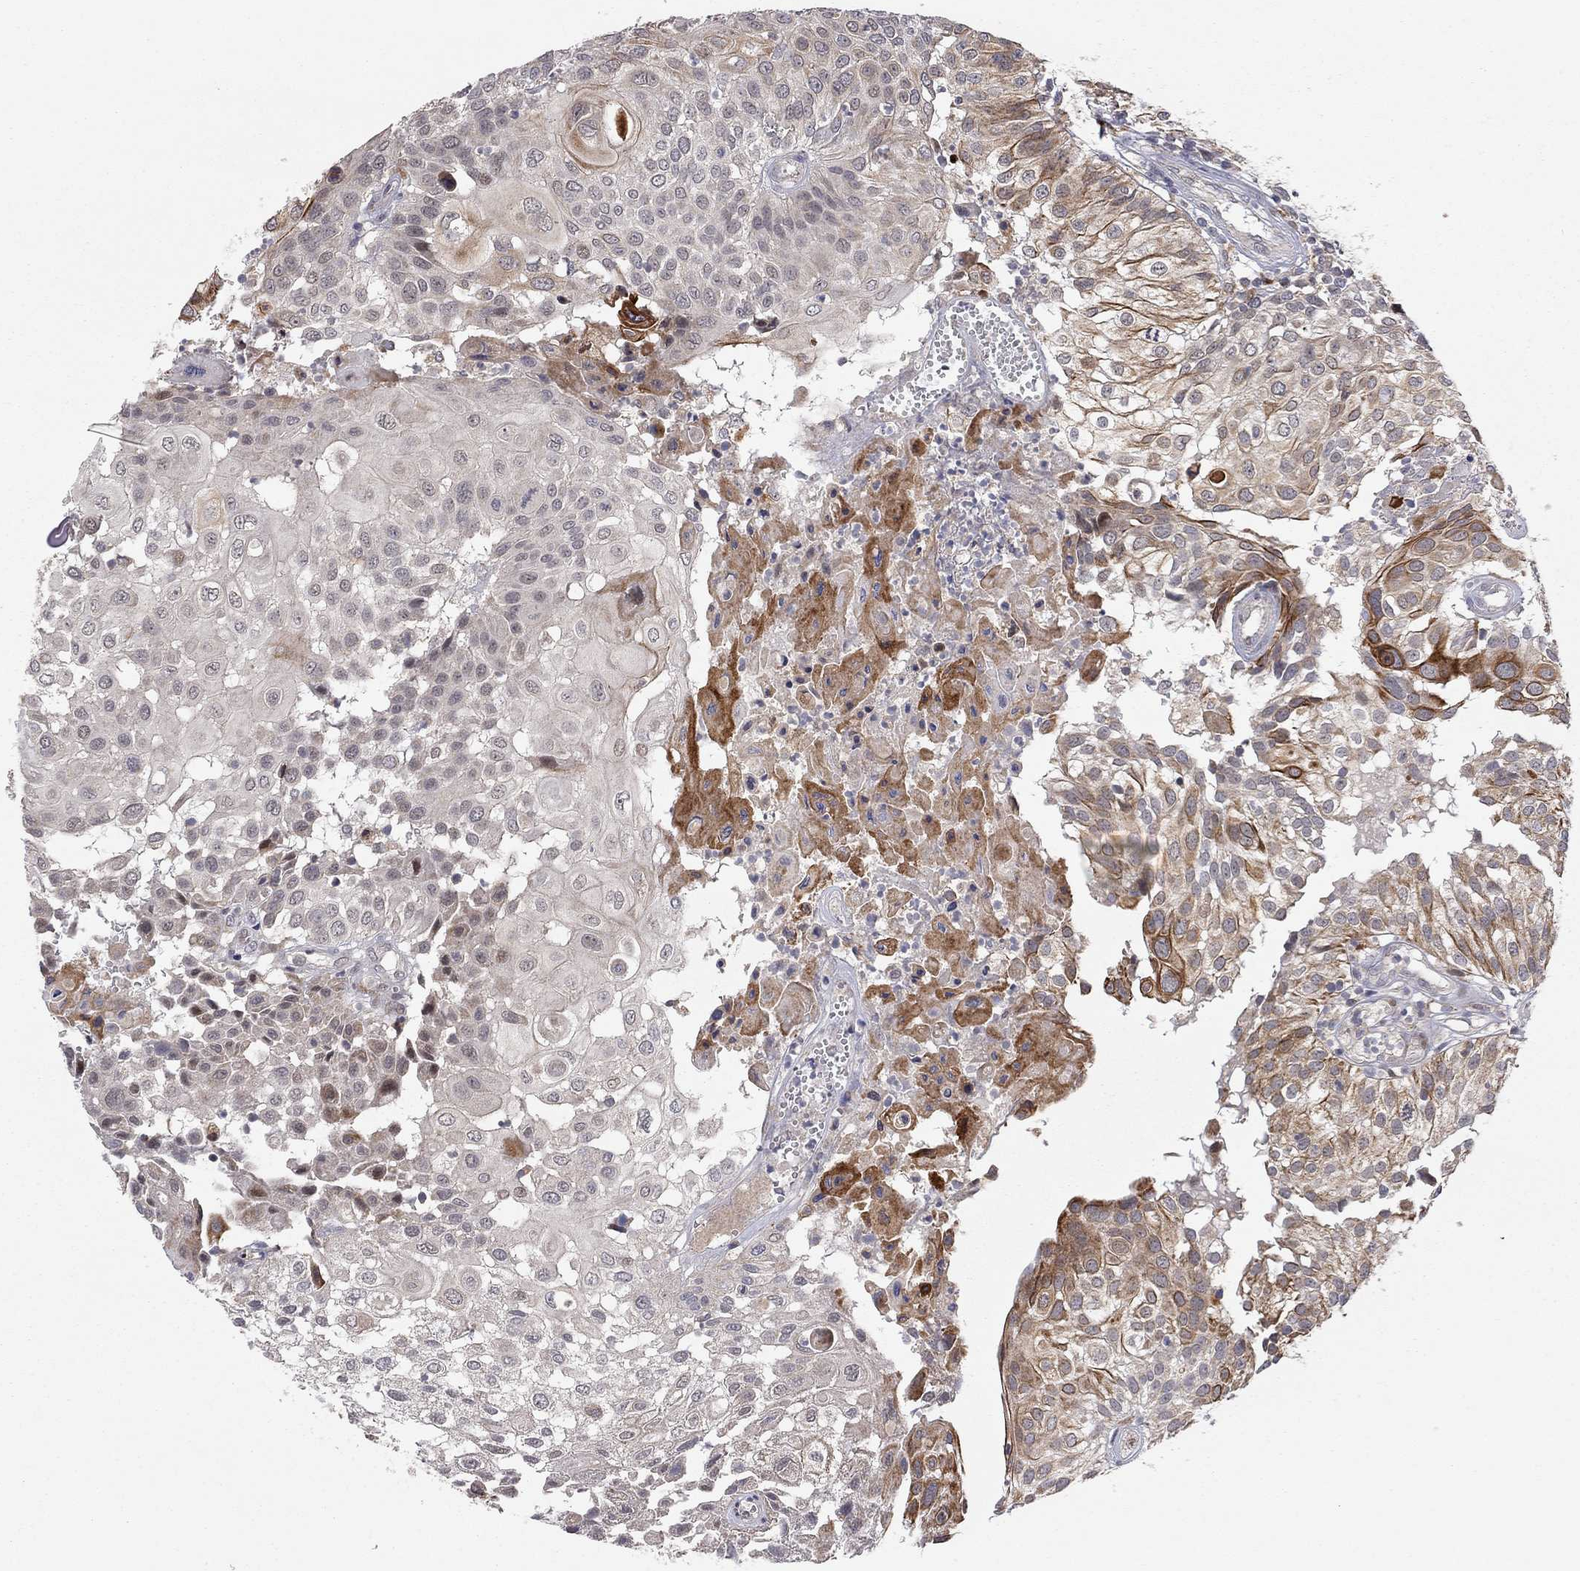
{"staining": {"intensity": "strong", "quantity": "<25%", "location": "cytoplasmic/membranous"}, "tissue": "urothelial cancer", "cell_type": "Tumor cells", "image_type": "cancer", "snomed": [{"axis": "morphology", "description": "Urothelial carcinoma, High grade"}, {"axis": "topography", "description": "Urinary bladder"}], "caption": "Brown immunohistochemical staining in high-grade urothelial carcinoma exhibits strong cytoplasmic/membranous staining in approximately <25% of tumor cells. The staining was performed using DAB (3,3'-diaminobenzidine), with brown indicating positive protein expression. Nuclei are stained blue with hematoxylin.", "gene": "IDS", "patient": {"sex": "female", "age": 79}}